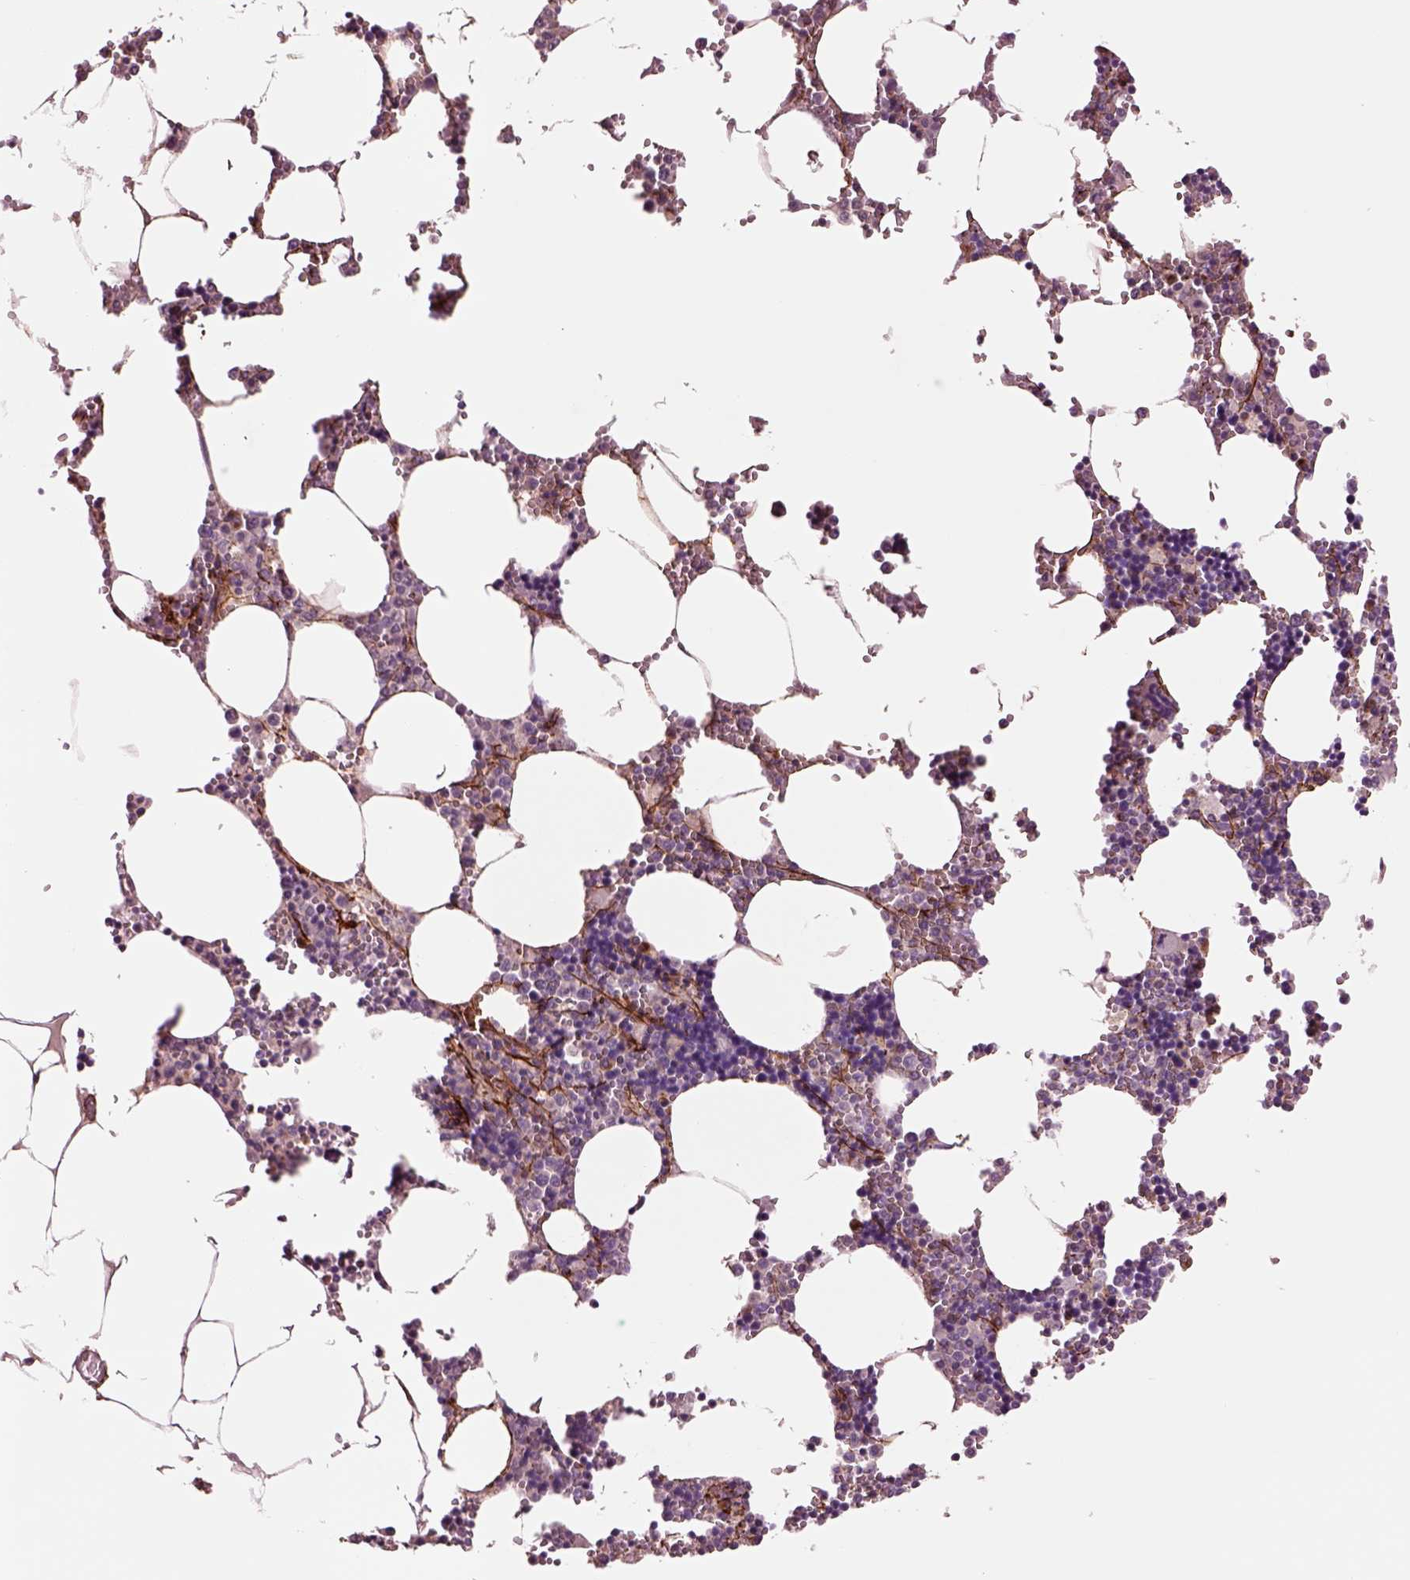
{"staining": {"intensity": "moderate", "quantity": "<25%", "location": "cytoplasmic/membranous"}, "tissue": "bone marrow", "cell_type": "Hematopoietic cells", "image_type": "normal", "snomed": [{"axis": "morphology", "description": "Normal tissue, NOS"}, {"axis": "topography", "description": "Bone marrow"}], "caption": "Bone marrow stained with immunohistochemistry (IHC) demonstrates moderate cytoplasmic/membranous positivity in approximately <25% of hematopoietic cells.", "gene": "SEC23A", "patient": {"sex": "male", "age": 54}}